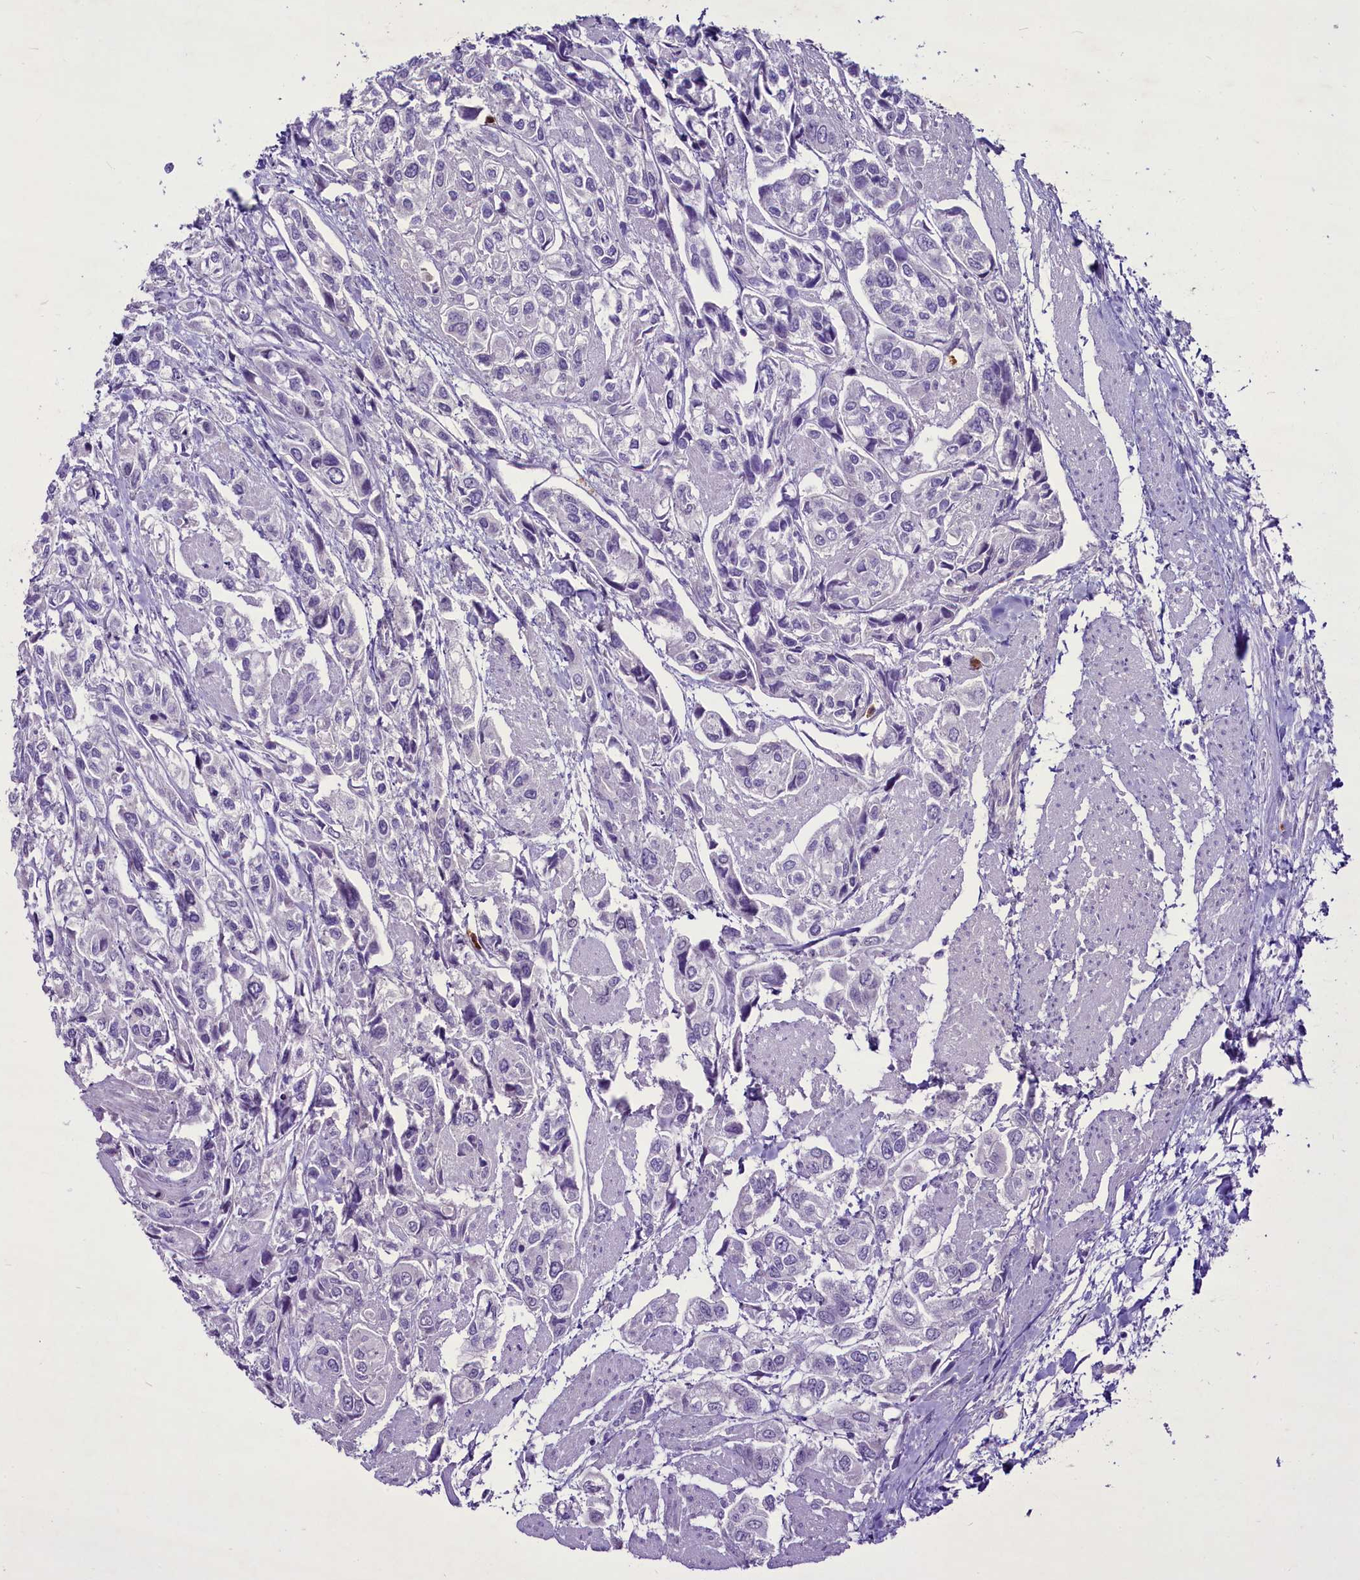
{"staining": {"intensity": "negative", "quantity": "none", "location": "none"}, "tissue": "urothelial cancer", "cell_type": "Tumor cells", "image_type": "cancer", "snomed": [{"axis": "morphology", "description": "Urothelial carcinoma, High grade"}, {"axis": "topography", "description": "Urinary bladder"}], "caption": "A high-resolution photomicrograph shows IHC staining of high-grade urothelial carcinoma, which shows no significant staining in tumor cells. The staining is performed using DAB (3,3'-diaminobenzidine) brown chromogen with nuclei counter-stained in using hematoxylin.", "gene": "FAM209B", "patient": {"sex": "male", "age": 67}}